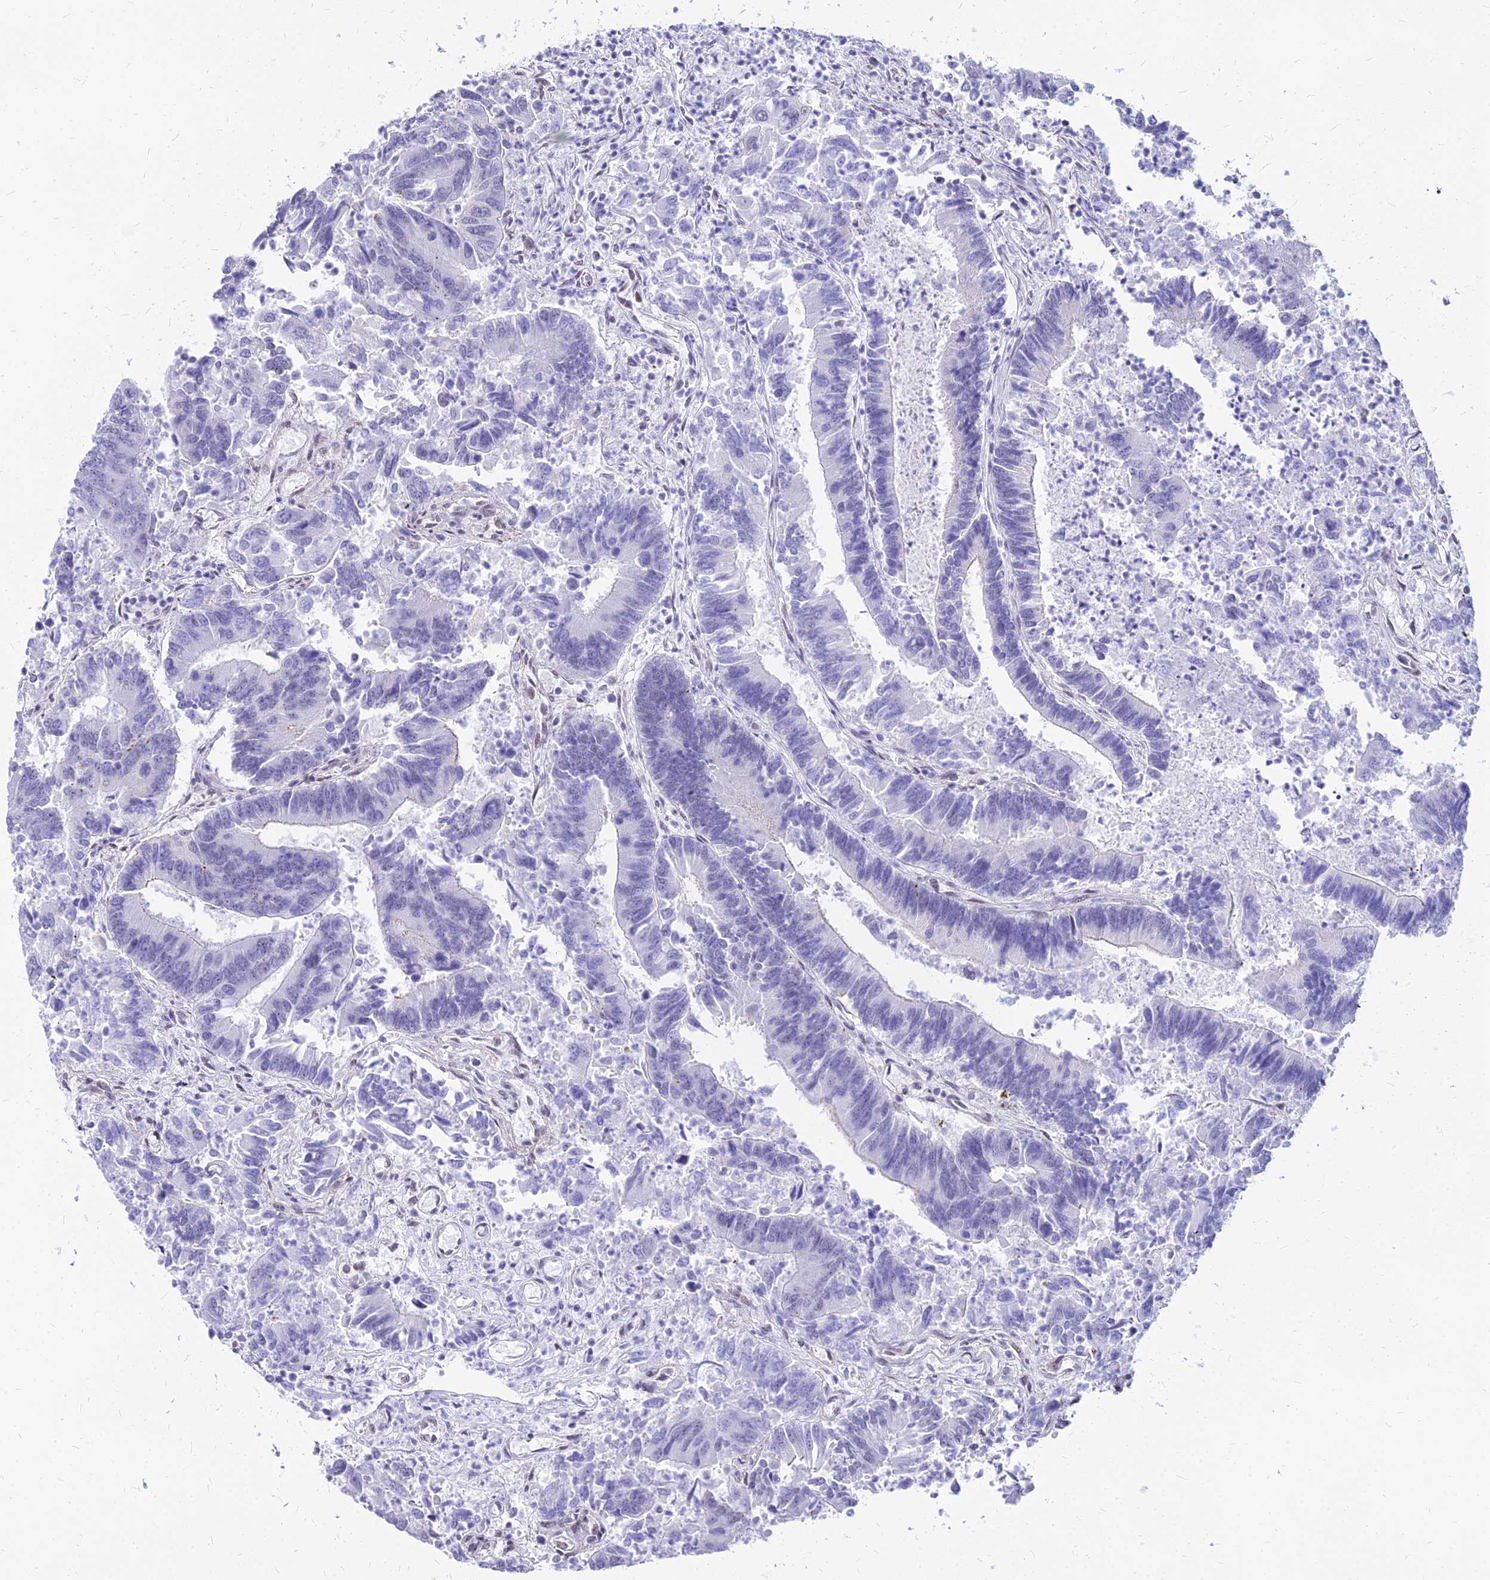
{"staining": {"intensity": "negative", "quantity": "none", "location": "none"}, "tissue": "colorectal cancer", "cell_type": "Tumor cells", "image_type": "cancer", "snomed": [{"axis": "morphology", "description": "Adenocarcinoma, NOS"}, {"axis": "topography", "description": "Colon"}], "caption": "IHC histopathology image of neoplastic tissue: human adenocarcinoma (colorectal) stained with DAB shows no significant protein staining in tumor cells.", "gene": "FDX2", "patient": {"sex": "female", "age": 67}}